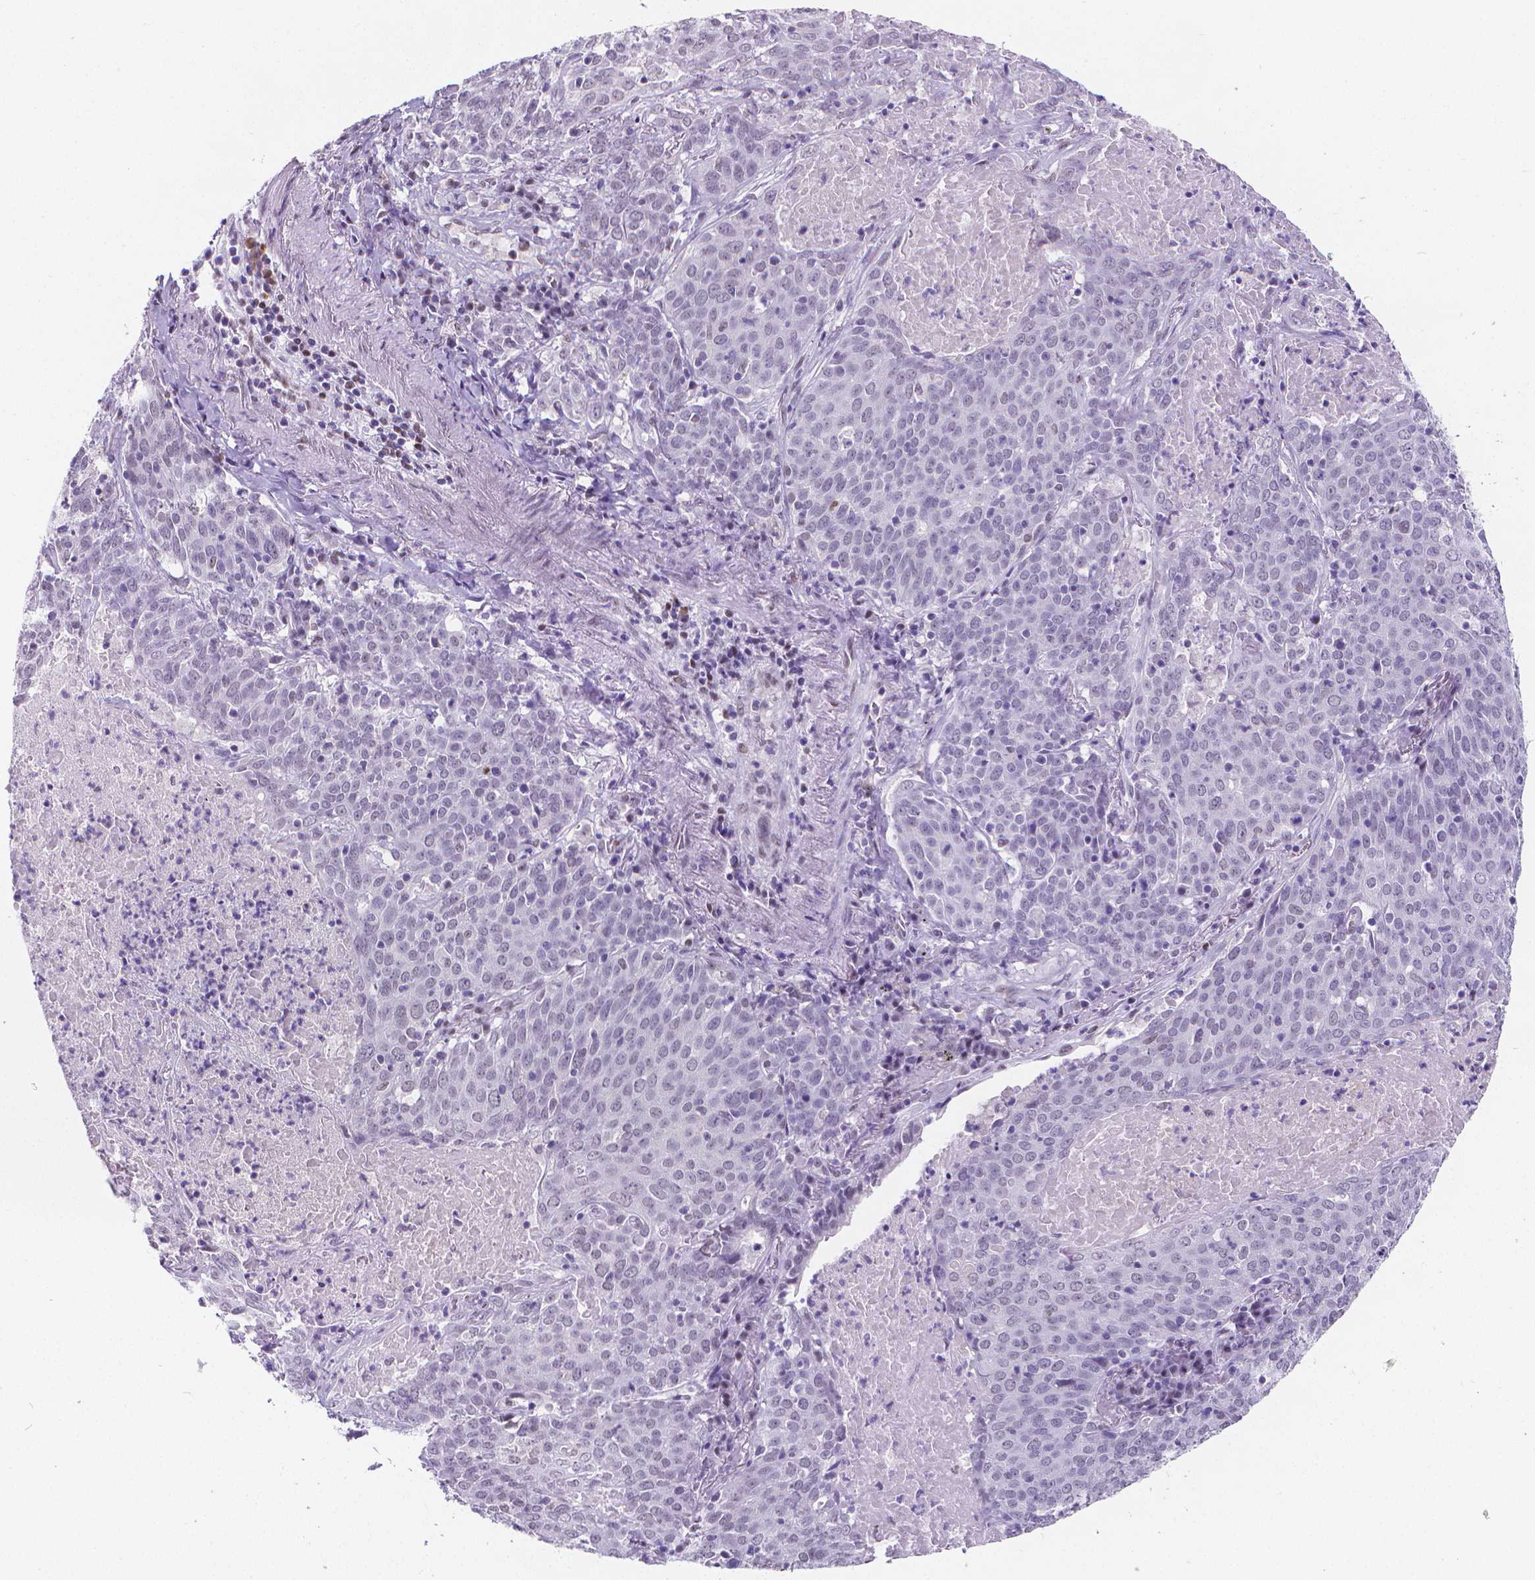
{"staining": {"intensity": "negative", "quantity": "none", "location": "none"}, "tissue": "lung cancer", "cell_type": "Tumor cells", "image_type": "cancer", "snomed": [{"axis": "morphology", "description": "Squamous cell carcinoma, NOS"}, {"axis": "topography", "description": "Lung"}], "caption": "High power microscopy photomicrograph of an immunohistochemistry photomicrograph of lung squamous cell carcinoma, revealing no significant positivity in tumor cells.", "gene": "MEF2C", "patient": {"sex": "male", "age": 82}}